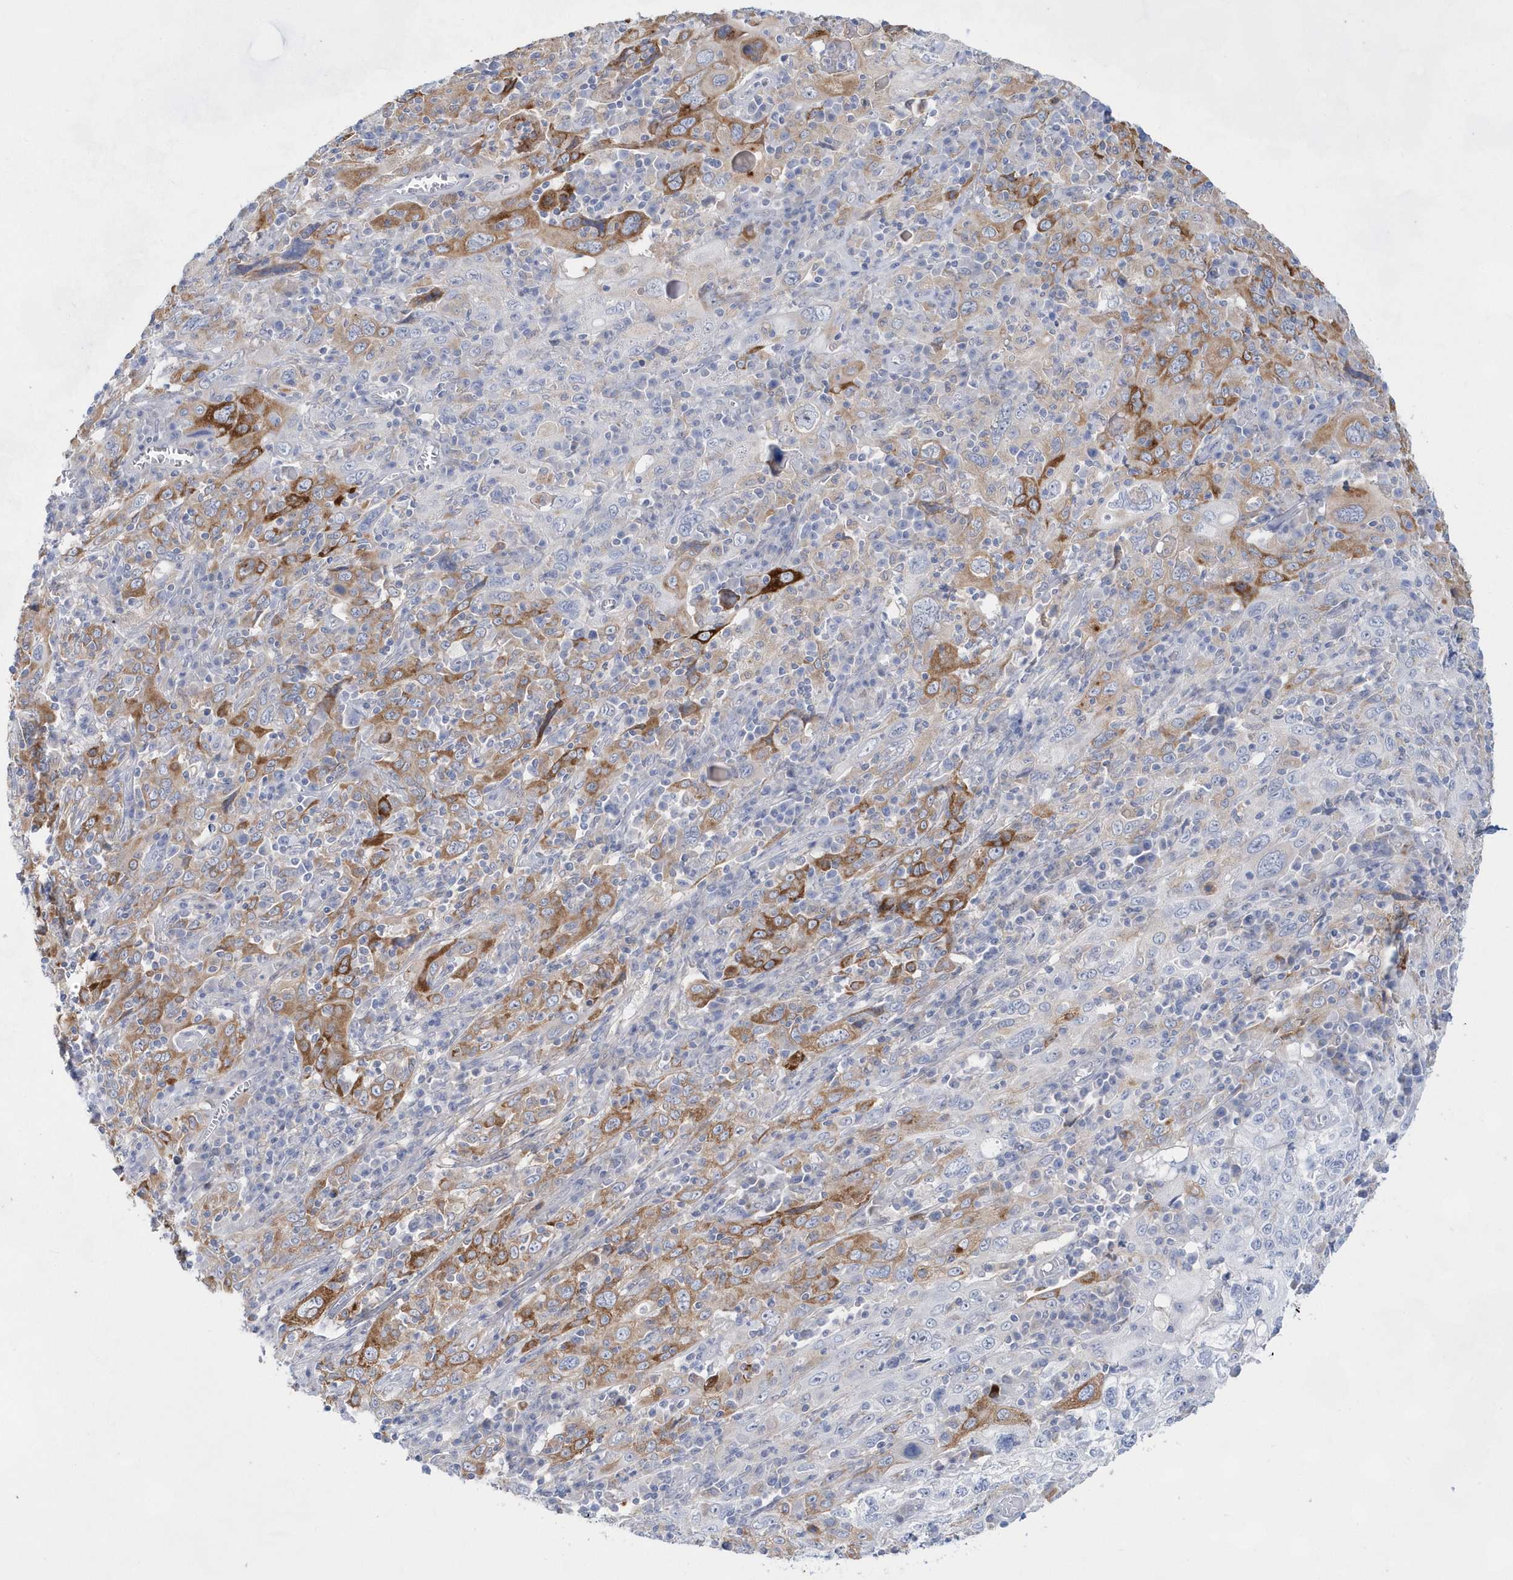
{"staining": {"intensity": "moderate", "quantity": "25%-75%", "location": "cytoplasmic/membranous"}, "tissue": "cervical cancer", "cell_type": "Tumor cells", "image_type": "cancer", "snomed": [{"axis": "morphology", "description": "Squamous cell carcinoma, NOS"}, {"axis": "topography", "description": "Cervix"}], "caption": "This is a micrograph of immunohistochemistry (IHC) staining of cervical squamous cell carcinoma, which shows moderate expression in the cytoplasmic/membranous of tumor cells.", "gene": "BDH2", "patient": {"sex": "female", "age": 46}}